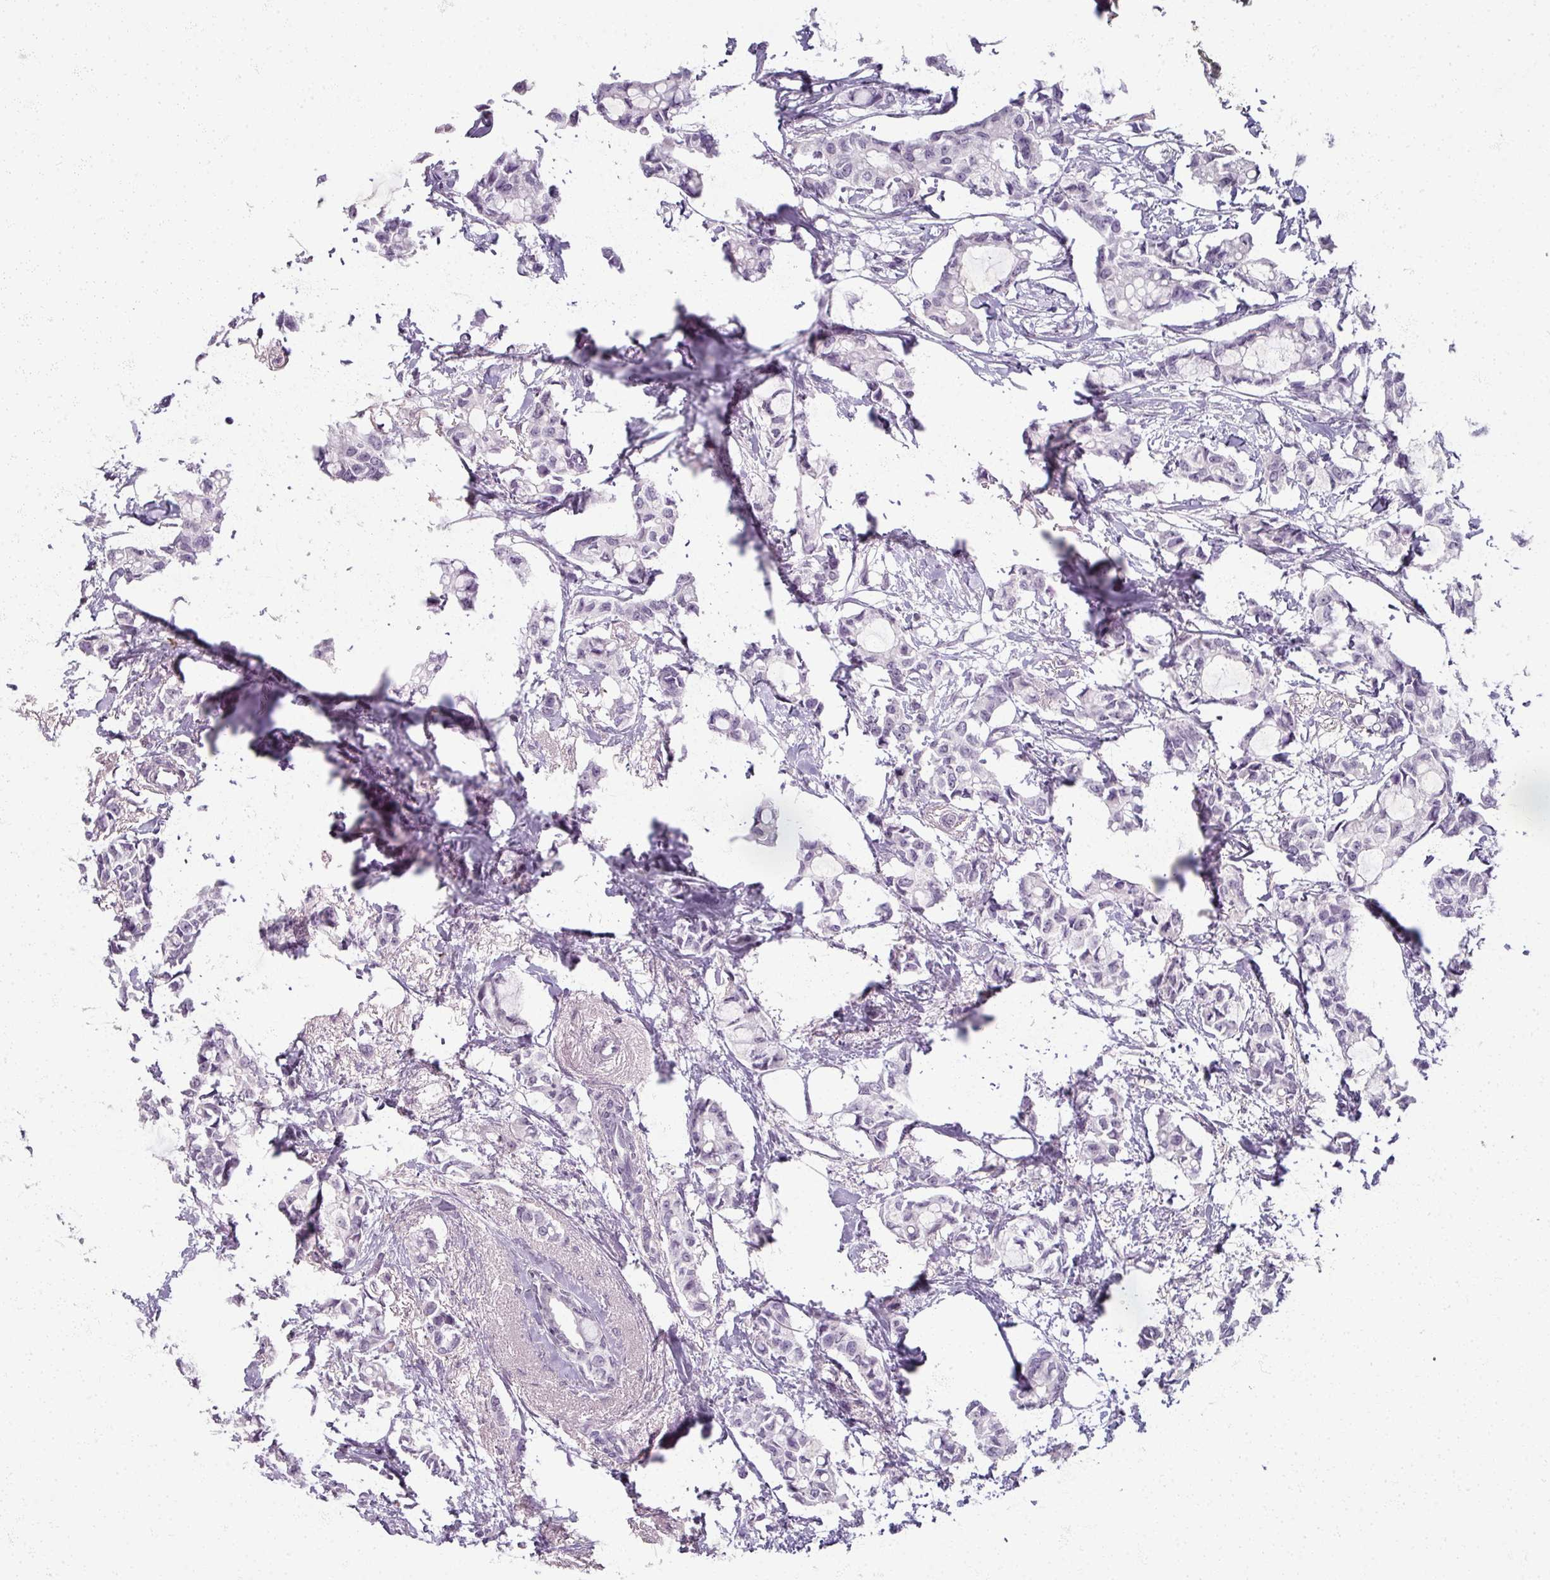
{"staining": {"intensity": "negative", "quantity": "none", "location": "none"}, "tissue": "breast cancer", "cell_type": "Tumor cells", "image_type": "cancer", "snomed": [{"axis": "morphology", "description": "Duct carcinoma"}, {"axis": "topography", "description": "Breast"}], "caption": "The immunohistochemistry histopathology image has no significant expression in tumor cells of breast intraductal carcinoma tissue.", "gene": "RFPL2", "patient": {"sex": "female", "age": 73}}